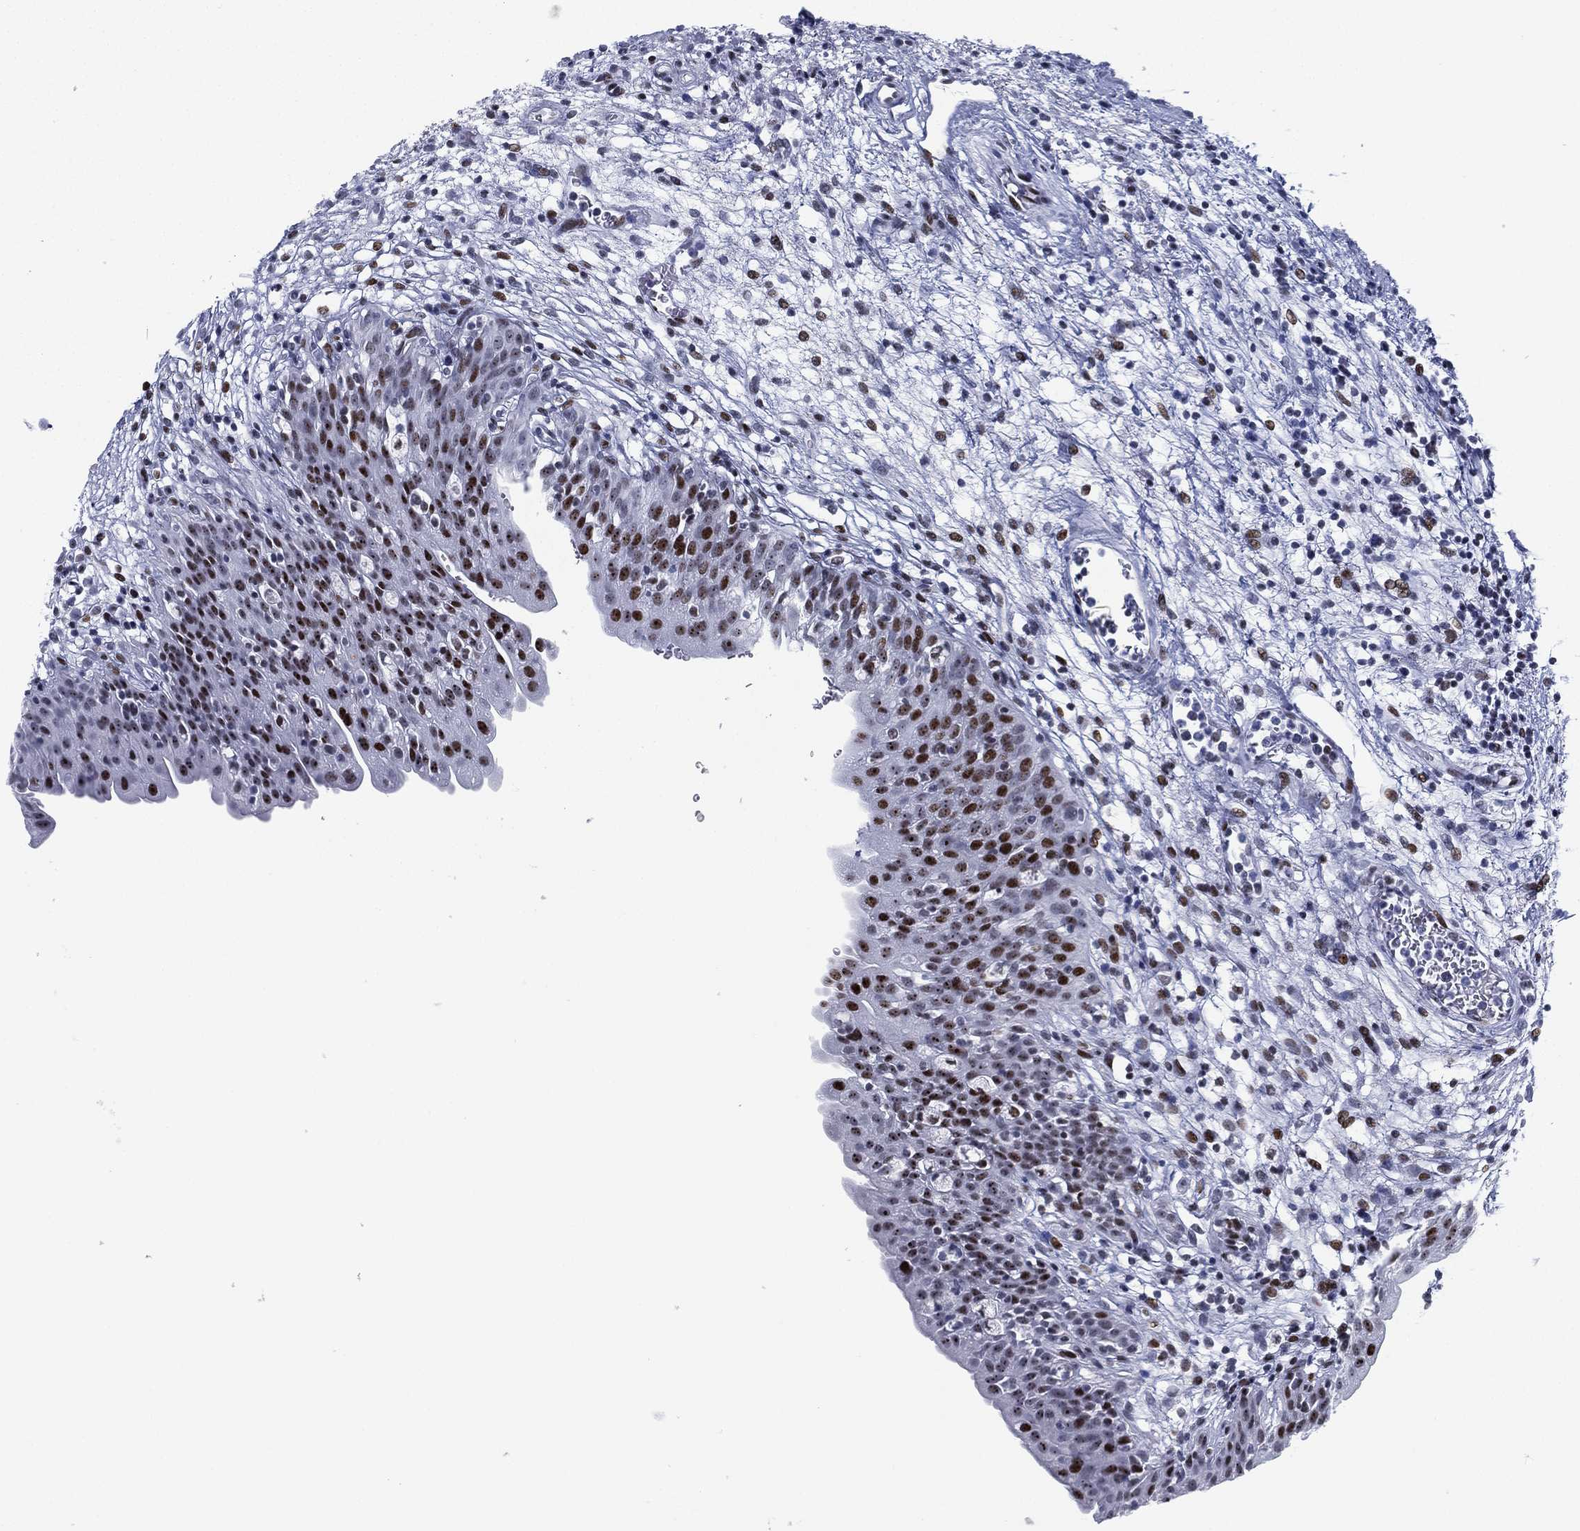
{"staining": {"intensity": "strong", "quantity": "25%-75%", "location": "nuclear"}, "tissue": "urinary bladder", "cell_type": "Urothelial cells", "image_type": "normal", "snomed": [{"axis": "morphology", "description": "Normal tissue, NOS"}, {"axis": "topography", "description": "Urinary bladder"}], "caption": "Urothelial cells exhibit high levels of strong nuclear positivity in about 25%-75% of cells in unremarkable urinary bladder.", "gene": "CYB561D2", "patient": {"sex": "male", "age": 76}}